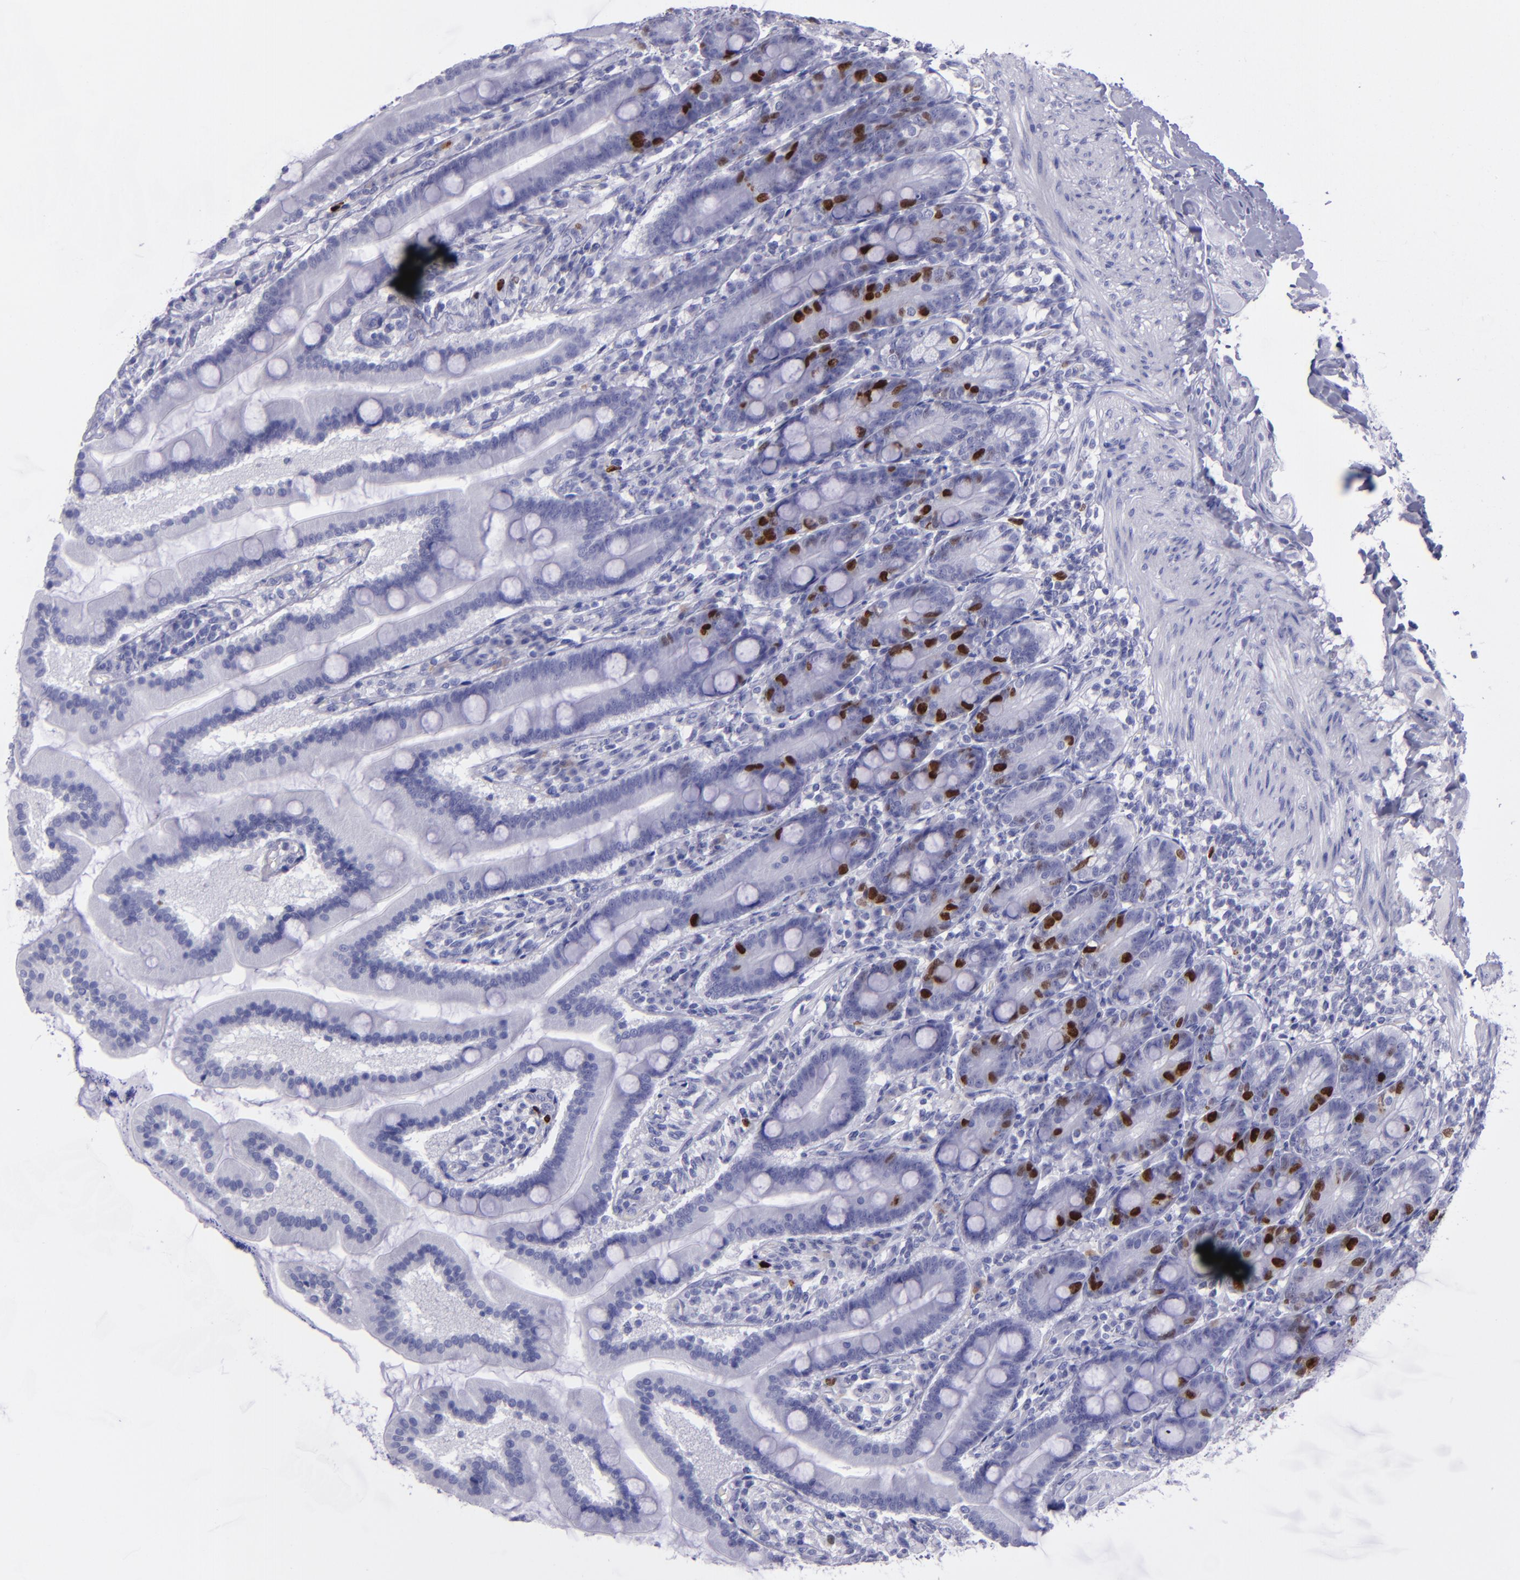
{"staining": {"intensity": "strong", "quantity": "25%-75%", "location": "nuclear"}, "tissue": "duodenum", "cell_type": "Glandular cells", "image_type": "normal", "snomed": [{"axis": "morphology", "description": "Normal tissue, NOS"}, {"axis": "topography", "description": "Duodenum"}], "caption": "A high amount of strong nuclear staining is identified in approximately 25%-75% of glandular cells in normal duodenum.", "gene": "TOP2A", "patient": {"sex": "female", "age": 64}}